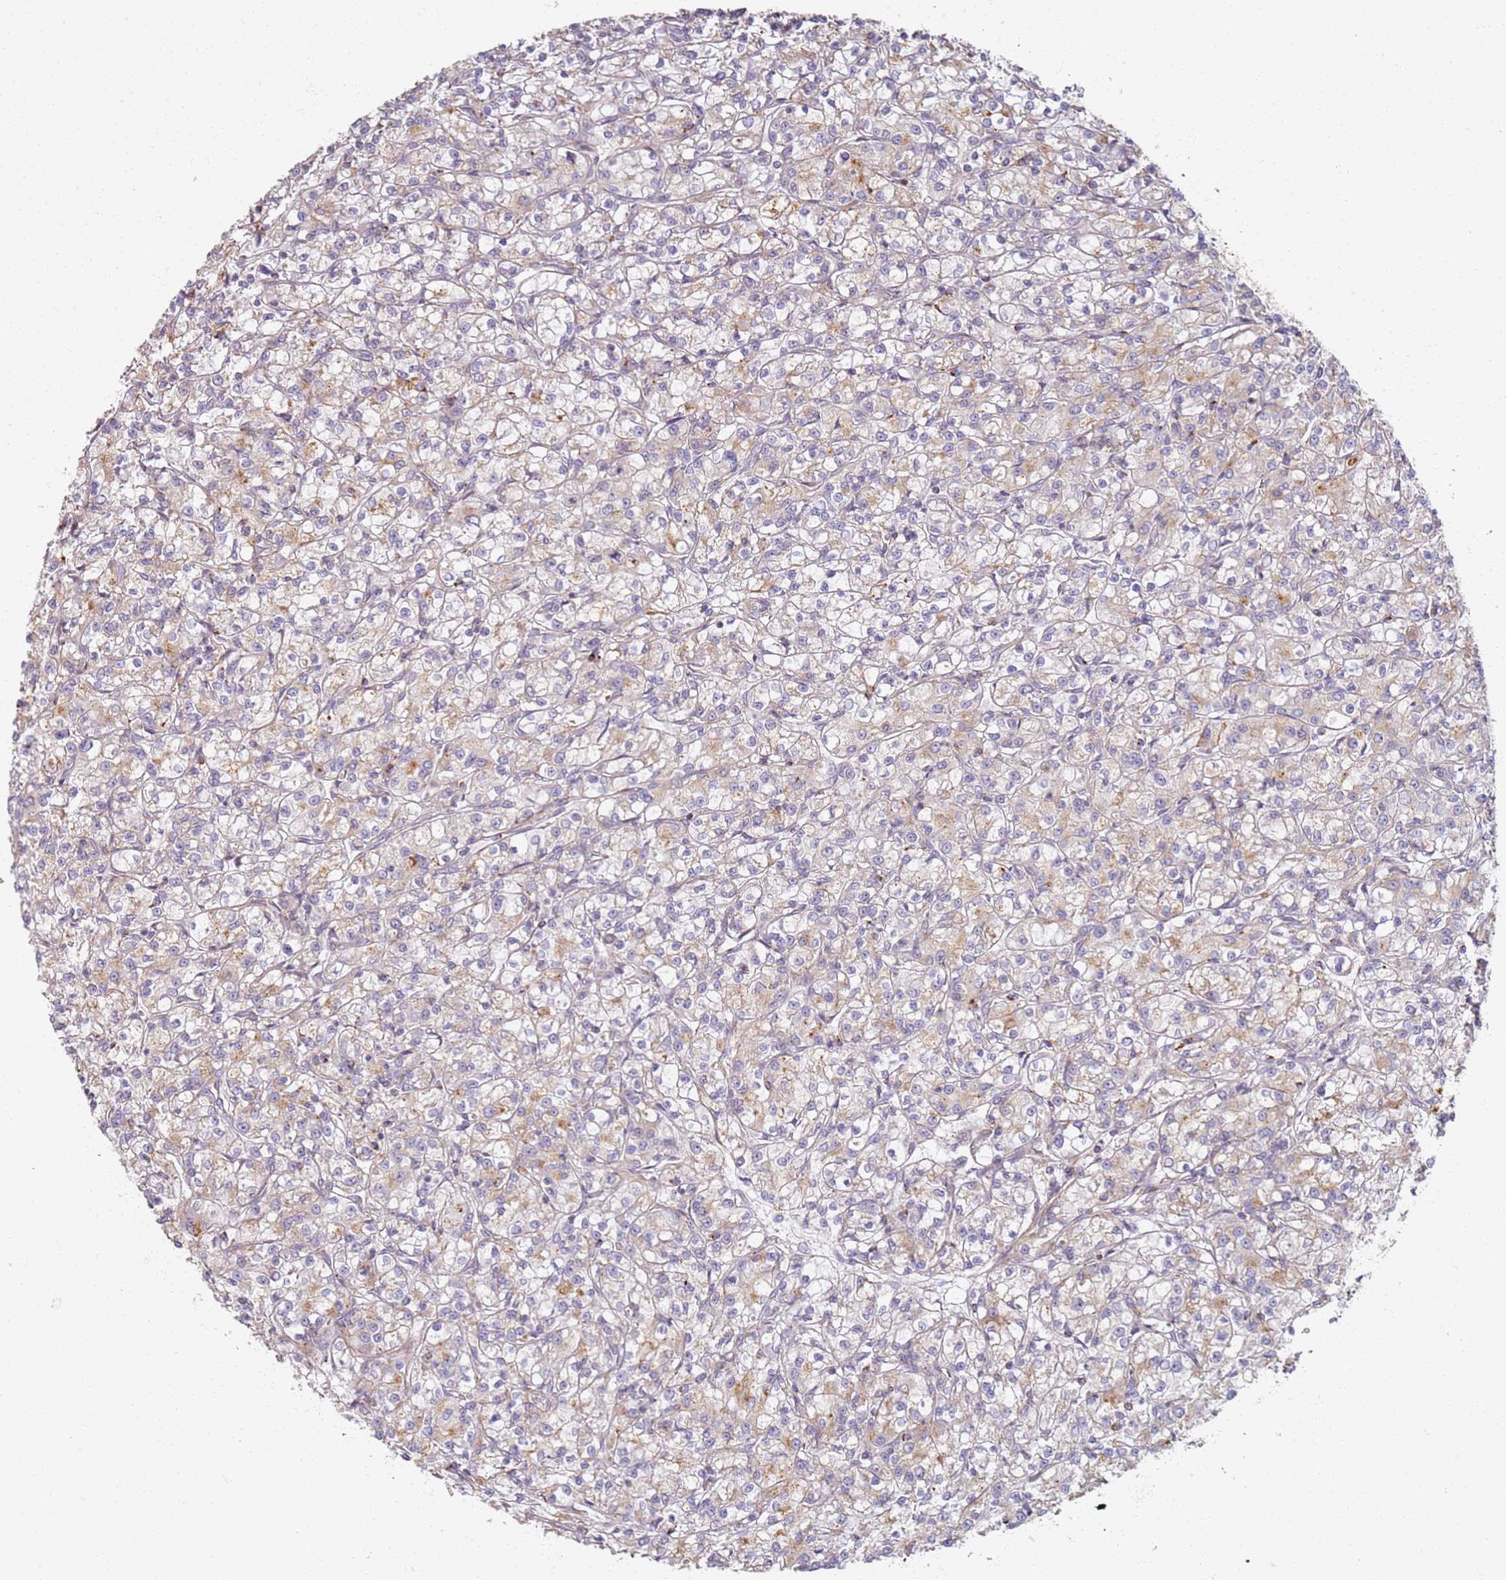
{"staining": {"intensity": "moderate", "quantity": "<25%", "location": "cytoplasmic/membranous"}, "tissue": "renal cancer", "cell_type": "Tumor cells", "image_type": "cancer", "snomed": [{"axis": "morphology", "description": "Adenocarcinoma, NOS"}, {"axis": "topography", "description": "Kidney"}], "caption": "Renal cancer (adenocarcinoma) stained with a brown dye exhibits moderate cytoplasmic/membranous positive staining in approximately <25% of tumor cells.", "gene": "PROKR2", "patient": {"sex": "female", "age": 59}}